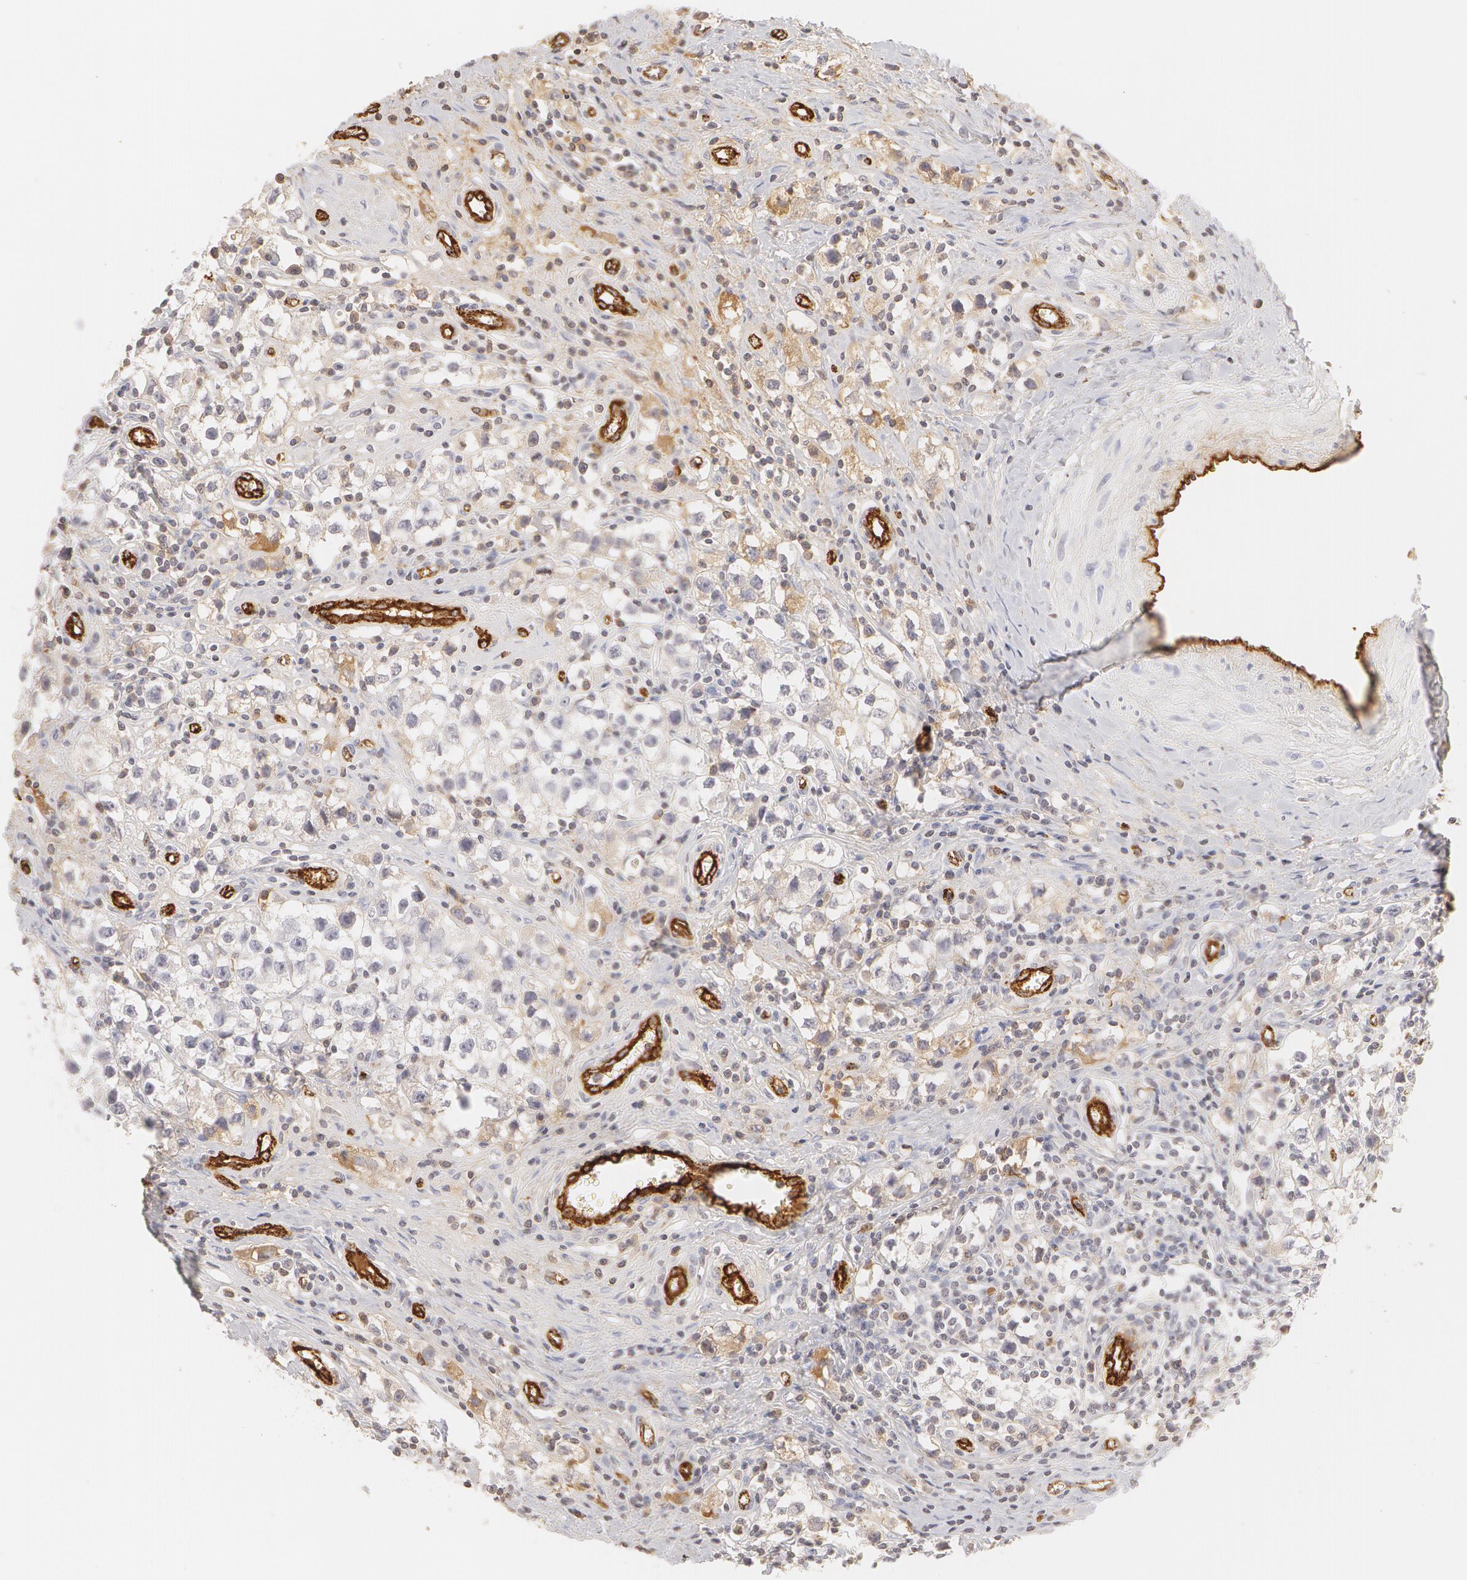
{"staining": {"intensity": "negative", "quantity": "none", "location": "none"}, "tissue": "testis cancer", "cell_type": "Tumor cells", "image_type": "cancer", "snomed": [{"axis": "morphology", "description": "Seminoma, NOS"}, {"axis": "topography", "description": "Testis"}], "caption": "High power microscopy photomicrograph of an immunohistochemistry histopathology image of testis cancer, revealing no significant staining in tumor cells. (DAB (3,3'-diaminobenzidine) IHC visualized using brightfield microscopy, high magnification).", "gene": "VWF", "patient": {"sex": "male", "age": 35}}